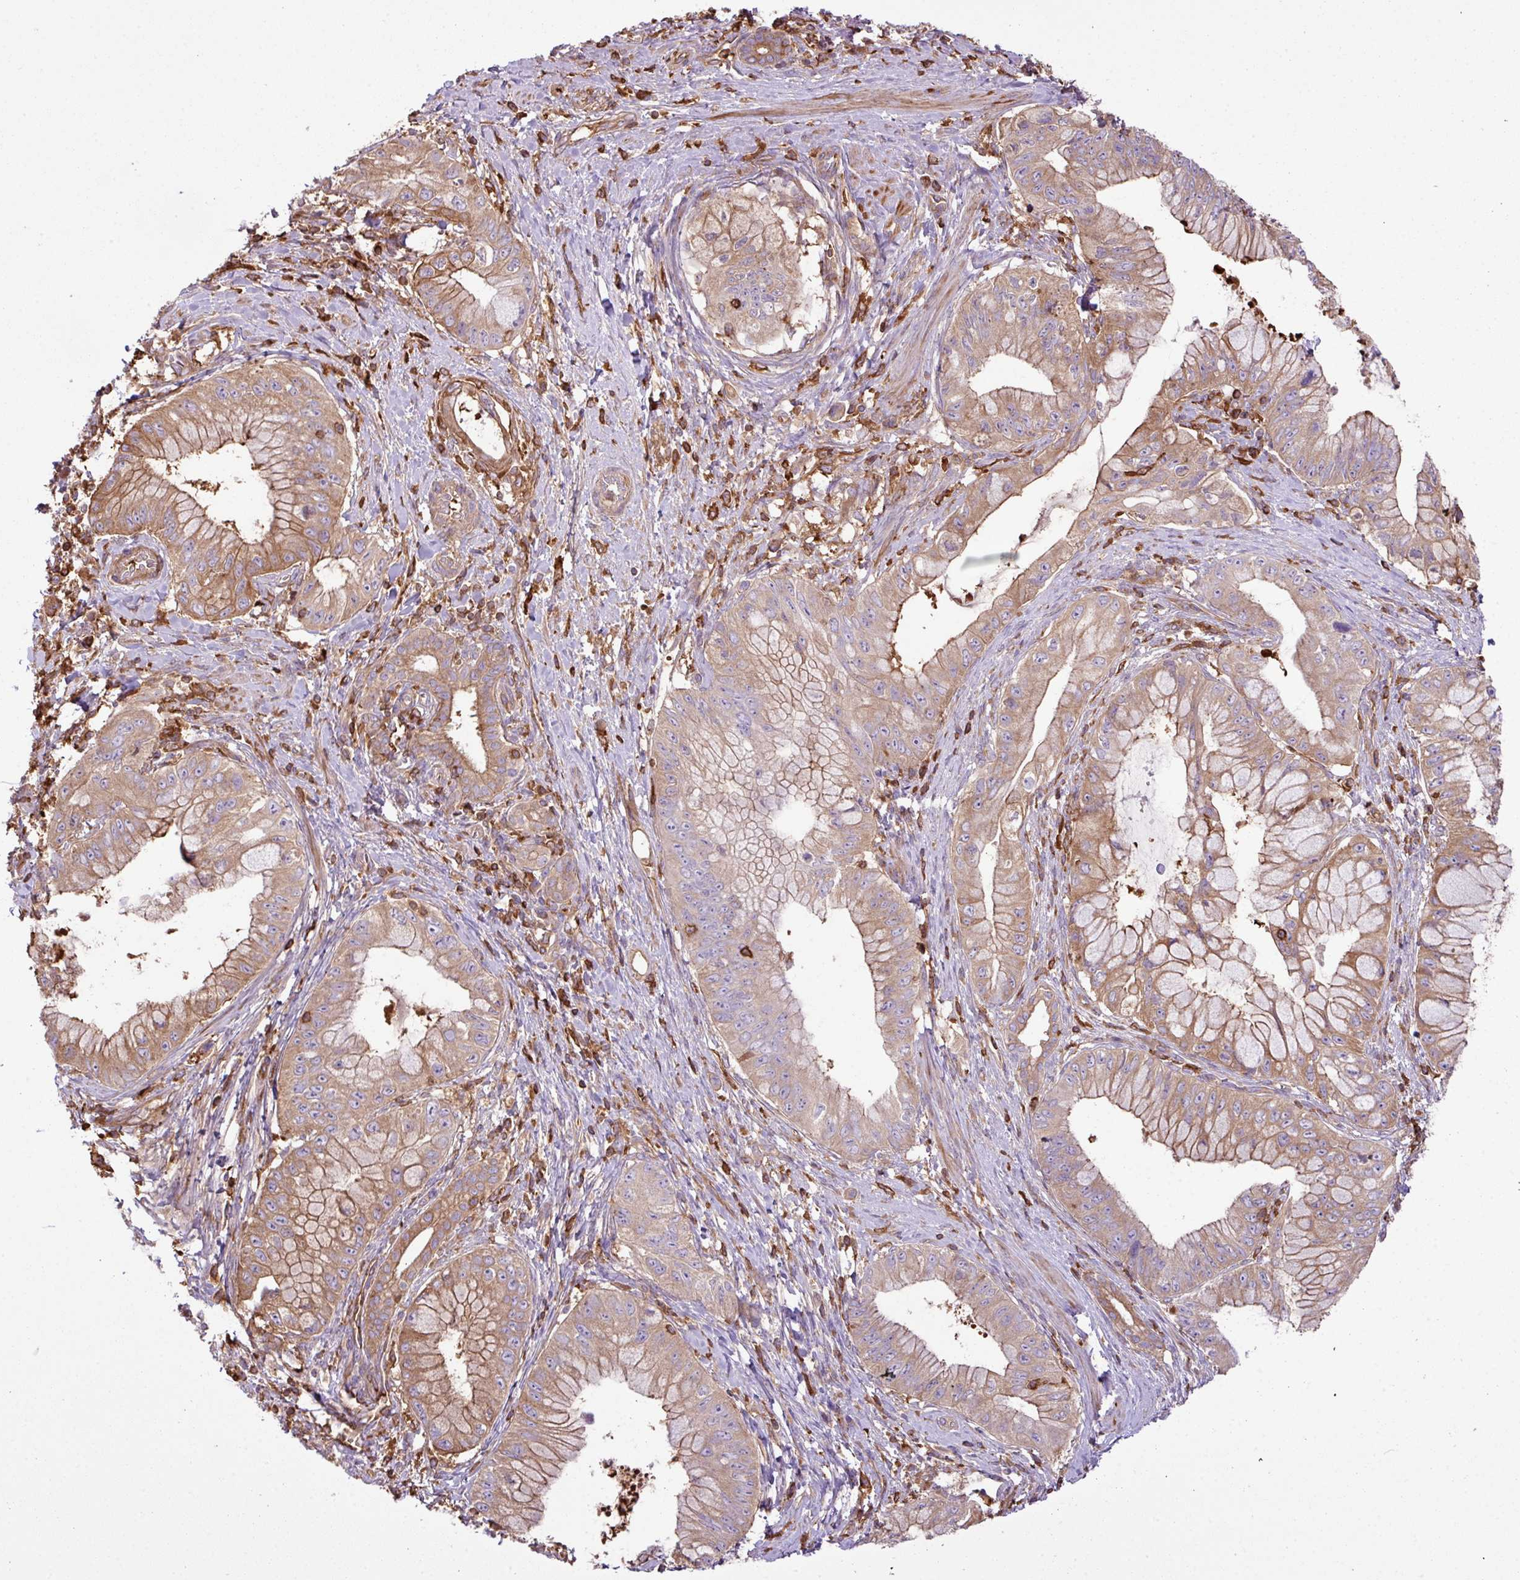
{"staining": {"intensity": "moderate", "quantity": ">75%", "location": "cytoplasmic/membranous"}, "tissue": "pancreatic cancer", "cell_type": "Tumor cells", "image_type": "cancer", "snomed": [{"axis": "morphology", "description": "Adenocarcinoma, NOS"}, {"axis": "topography", "description": "Pancreas"}], "caption": "Immunohistochemical staining of pancreatic cancer demonstrates medium levels of moderate cytoplasmic/membranous positivity in about >75% of tumor cells. (IHC, brightfield microscopy, high magnification).", "gene": "PGAP6", "patient": {"sex": "male", "age": 48}}